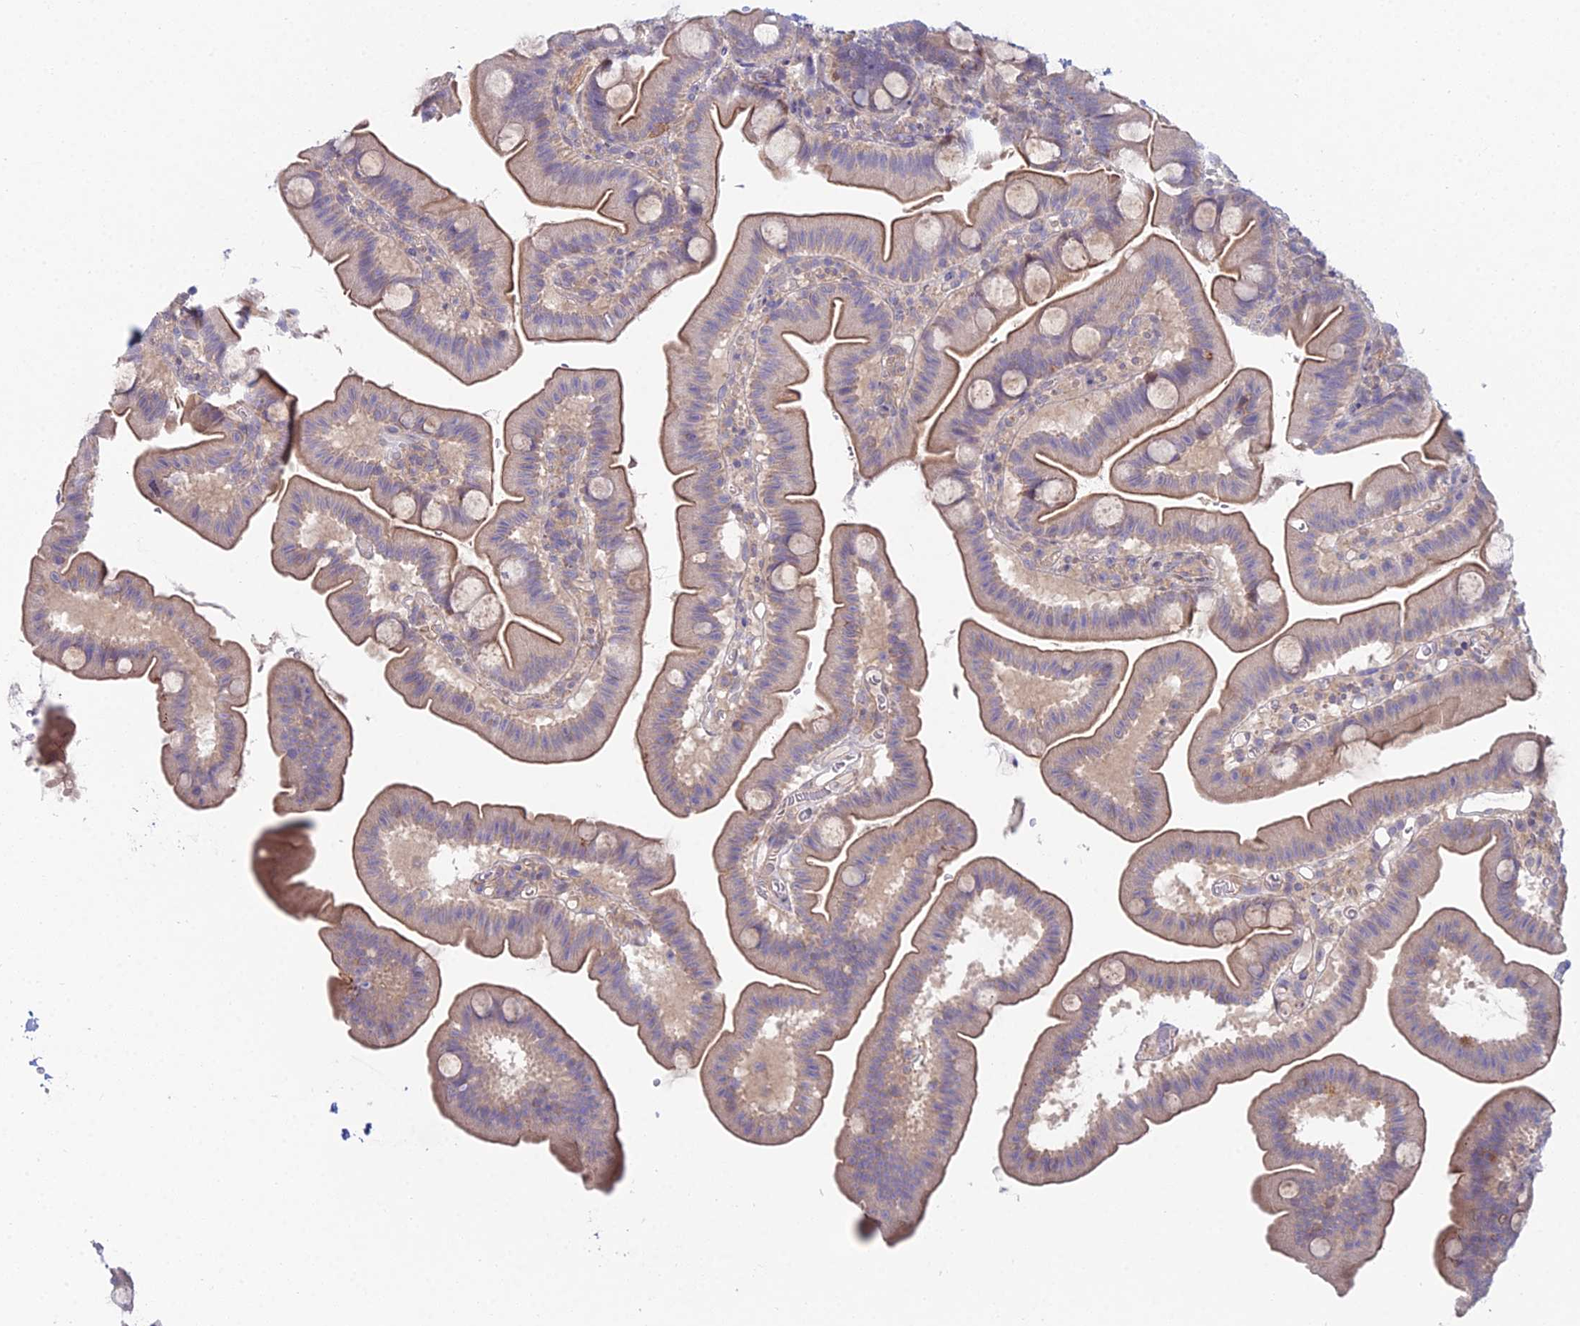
{"staining": {"intensity": "moderate", "quantity": "<25%", "location": "cytoplasmic/membranous"}, "tissue": "small intestine", "cell_type": "Glandular cells", "image_type": "normal", "snomed": [{"axis": "morphology", "description": "Normal tissue, NOS"}, {"axis": "topography", "description": "Small intestine"}], "caption": "Moderate cytoplasmic/membranous staining is present in approximately <25% of glandular cells in benign small intestine. (IHC, brightfield microscopy, high magnification).", "gene": "METTL26", "patient": {"sex": "female", "age": 68}}